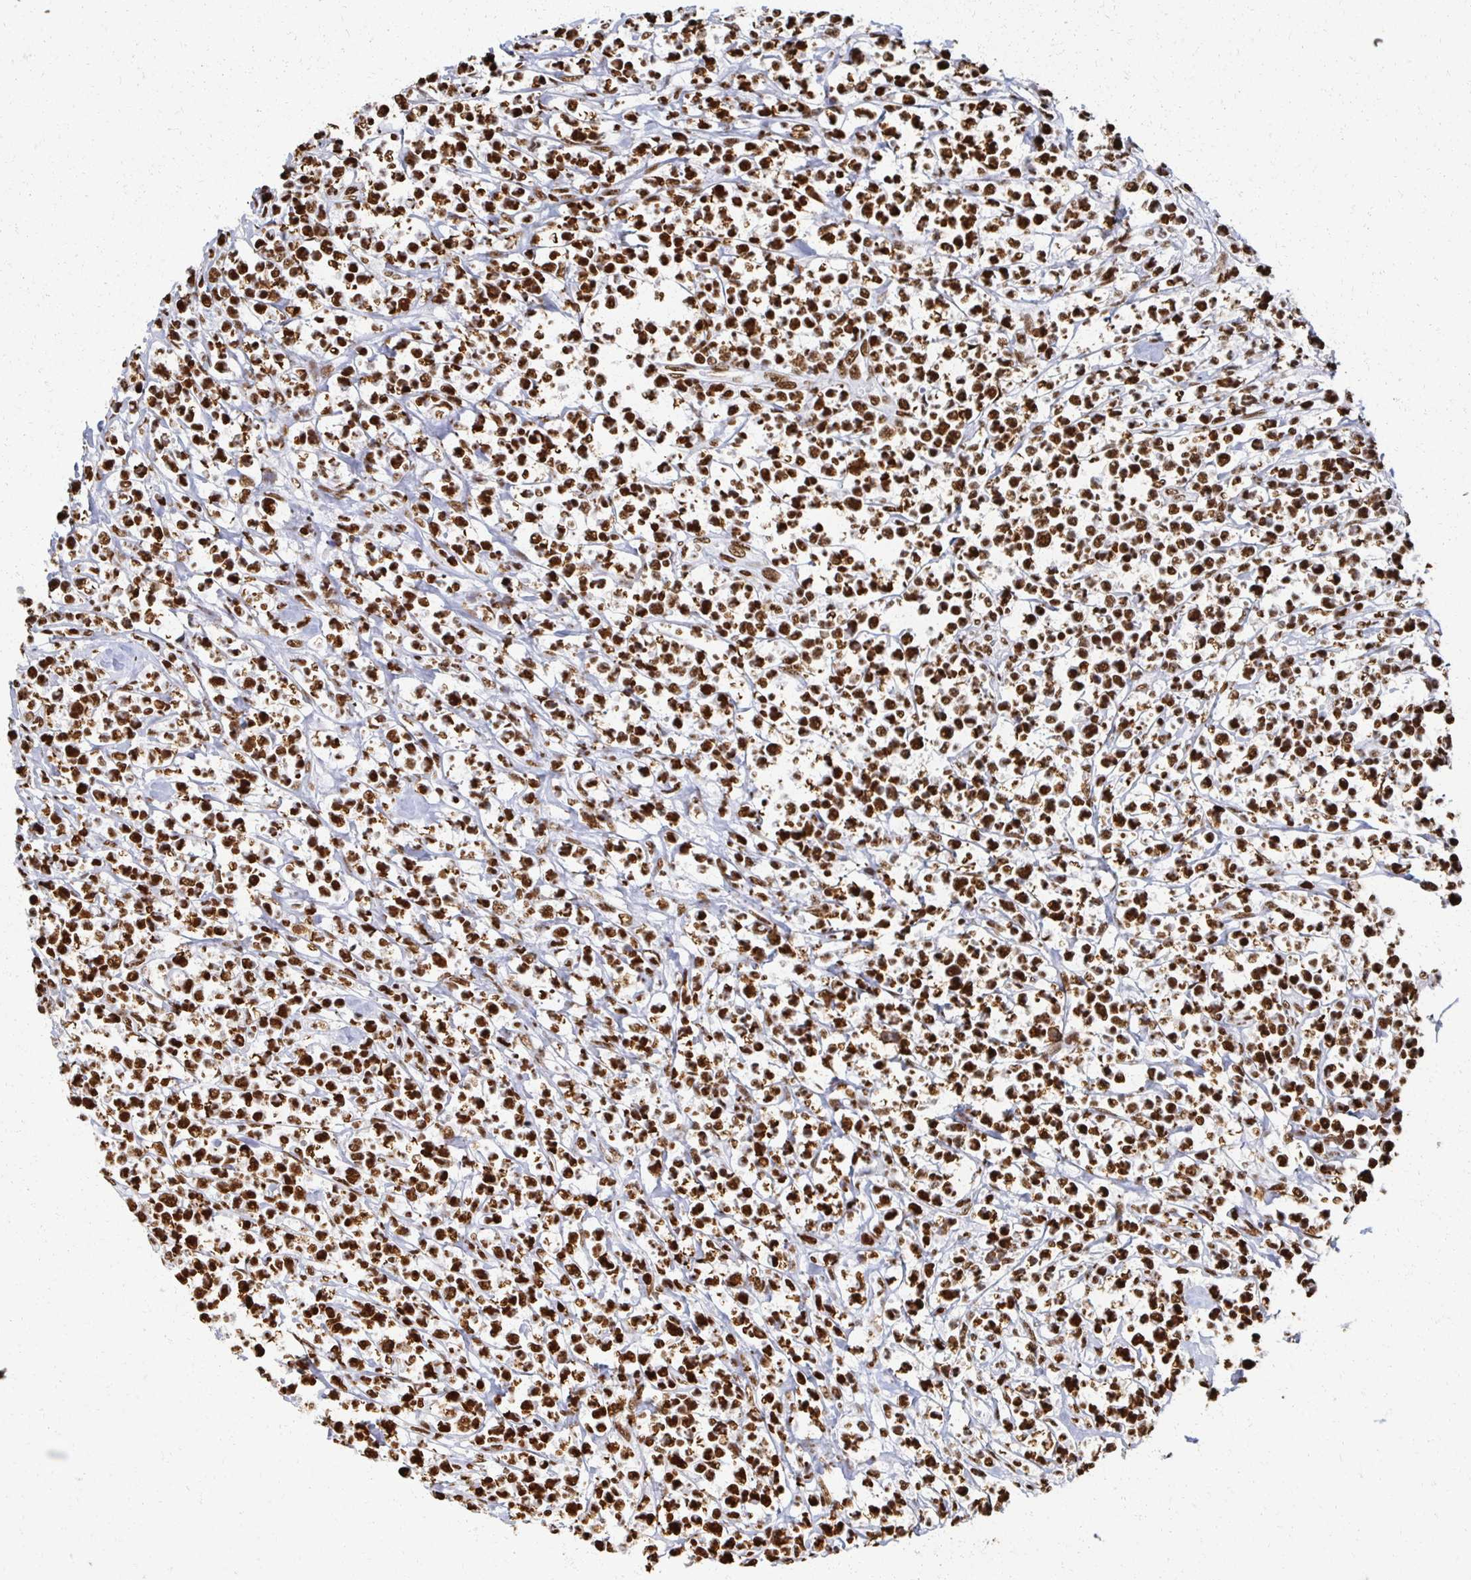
{"staining": {"intensity": "strong", "quantity": ">75%", "location": "nuclear"}, "tissue": "lymphoma", "cell_type": "Tumor cells", "image_type": "cancer", "snomed": [{"axis": "morphology", "description": "Malignant lymphoma, non-Hodgkin's type, Low grade"}, {"axis": "topography", "description": "Lymph node"}], "caption": "Protein analysis of lymphoma tissue demonstrates strong nuclear positivity in about >75% of tumor cells.", "gene": "RBBP7", "patient": {"sex": "male", "age": 60}}